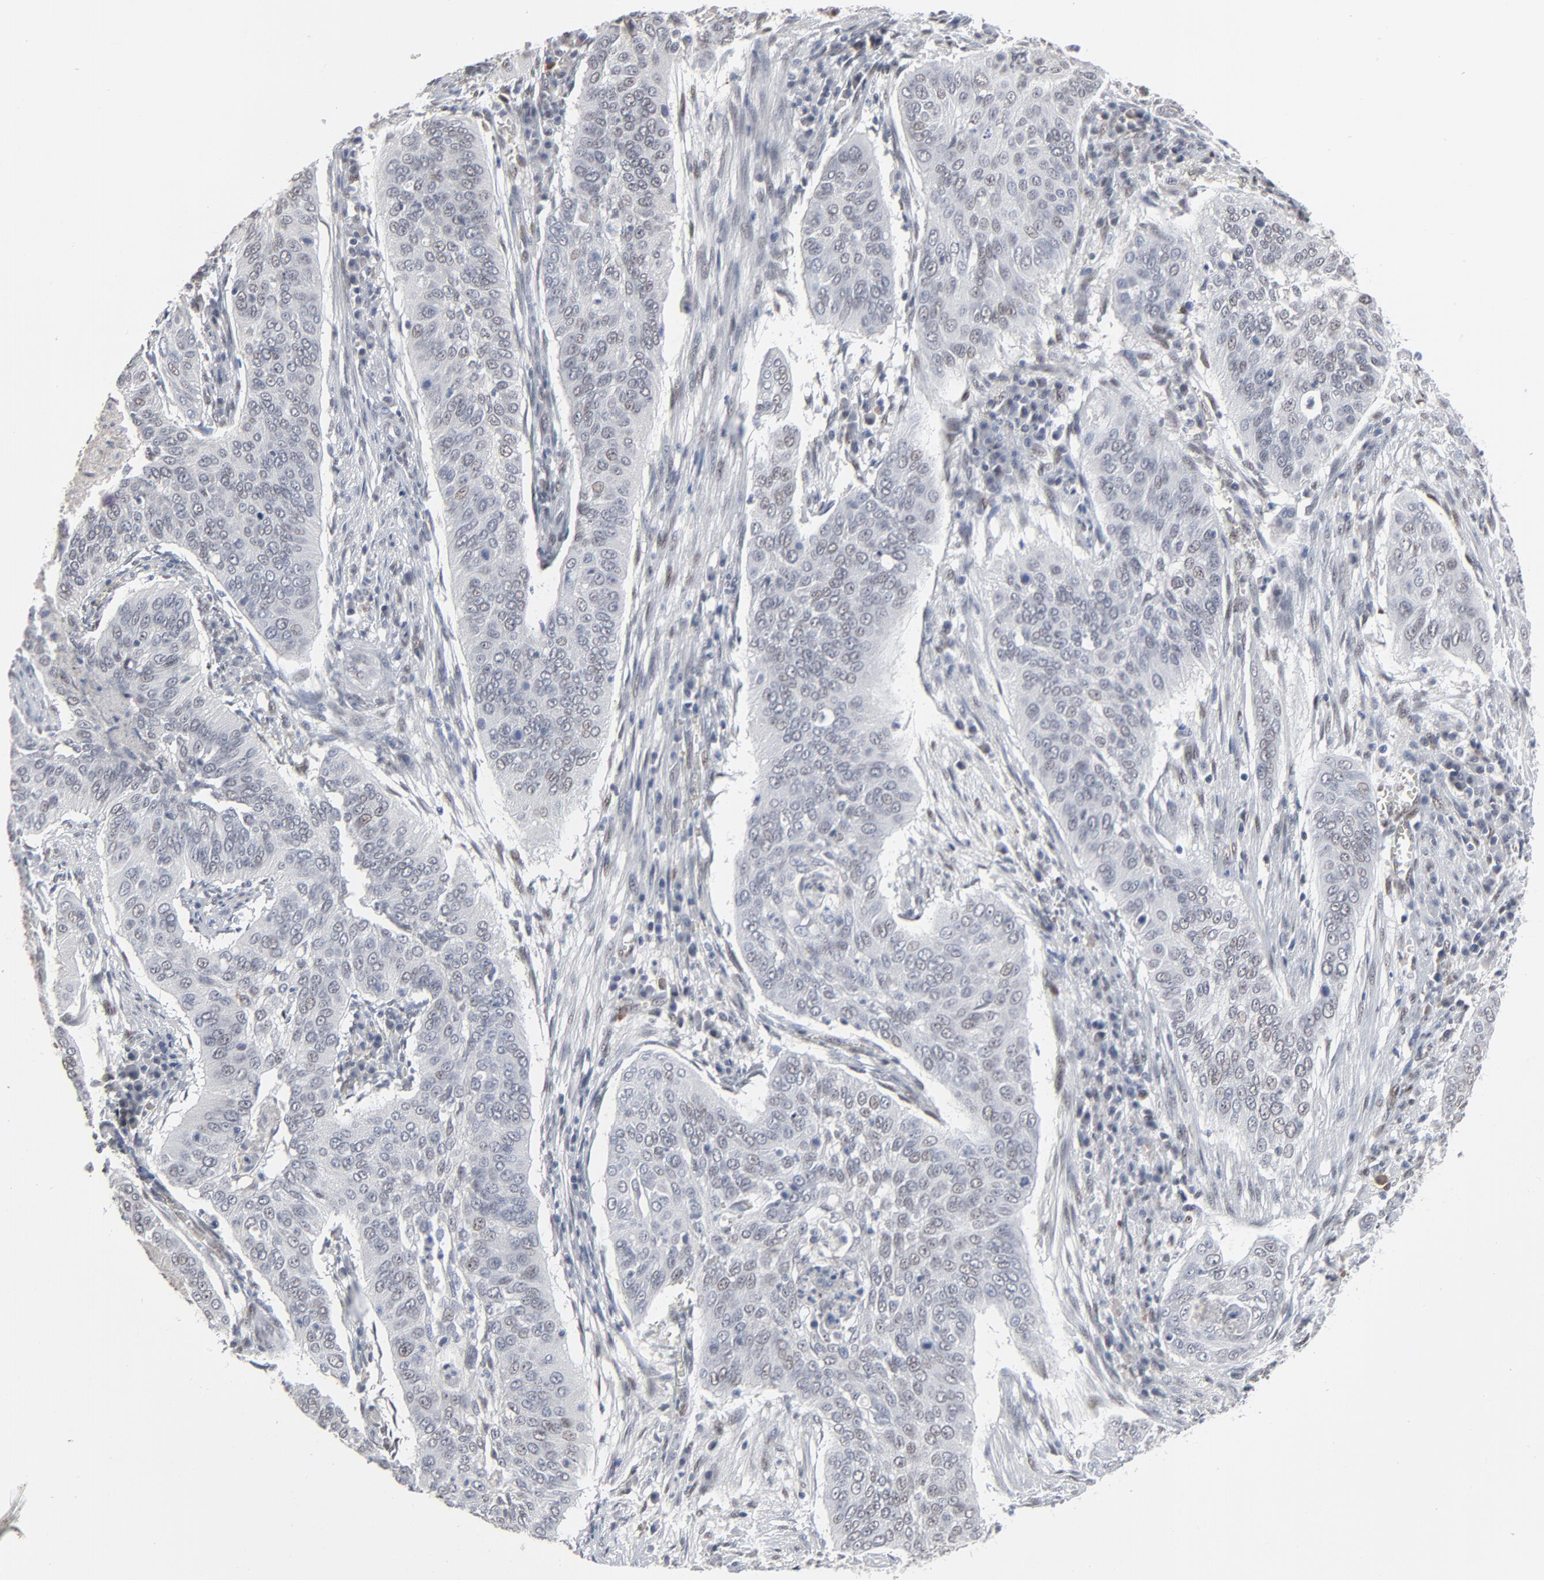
{"staining": {"intensity": "weak", "quantity": "<25%", "location": "nuclear"}, "tissue": "cervical cancer", "cell_type": "Tumor cells", "image_type": "cancer", "snomed": [{"axis": "morphology", "description": "Squamous cell carcinoma, NOS"}, {"axis": "topography", "description": "Cervix"}], "caption": "Tumor cells are negative for brown protein staining in squamous cell carcinoma (cervical).", "gene": "ATF7", "patient": {"sex": "female", "age": 39}}